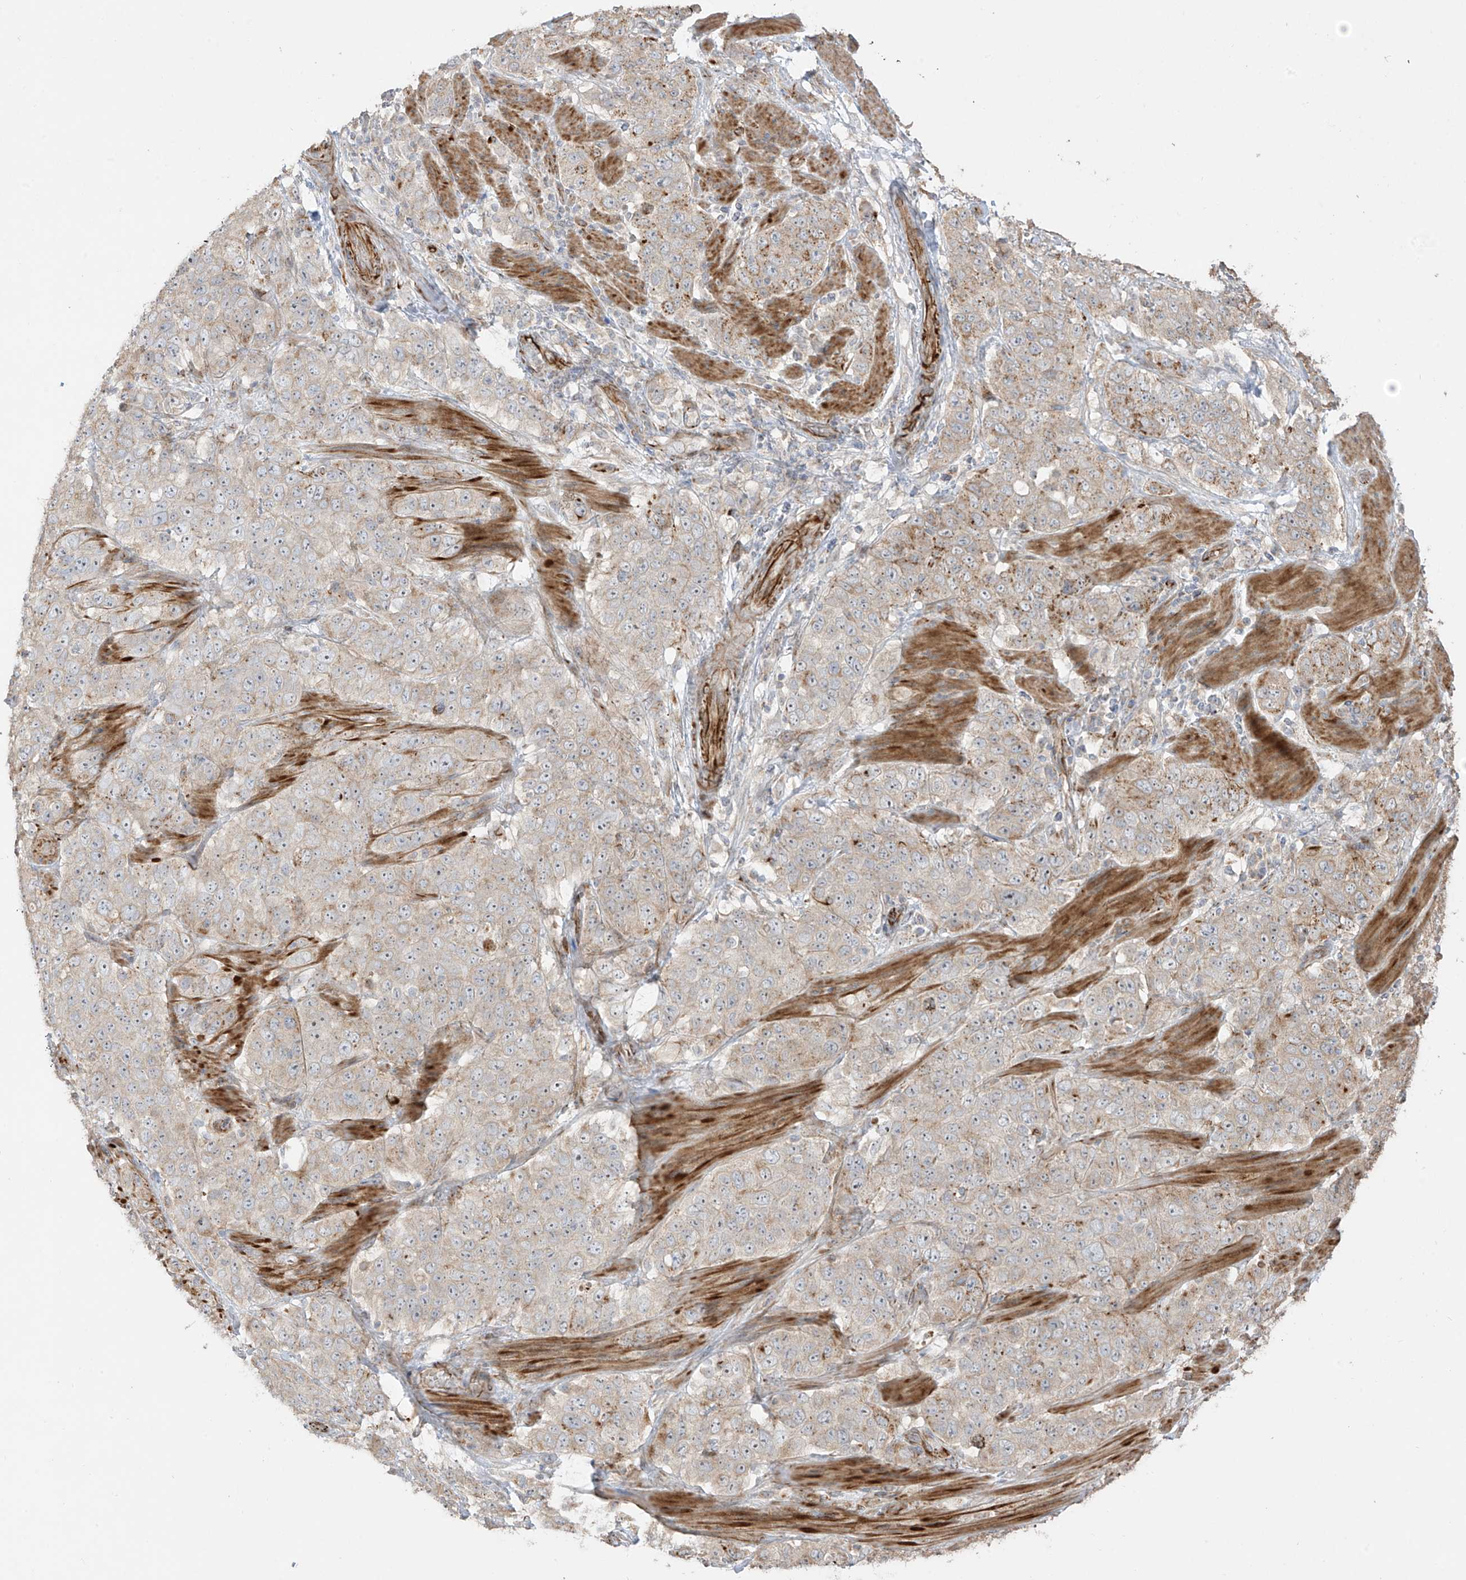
{"staining": {"intensity": "weak", "quantity": "25%-75%", "location": "cytoplasmic/membranous"}, "tissue": "stomach cancer", "cell_type": "Tumor cells", "image_type": "cancer", "snomed": [{"axis": "morphology", "description": "Adenocarcinoma, NOS"}, {"axis": "topography", "description": "Stomach"}], "caption": "Brown immunohistochemical staining in stomach cancer (adenocarcinoma) shows weak cytoplasmic/membranous staining in approximately 25%-75% of tumor cells.", "gene": "DCDC2", "patient": {"sex": "male", "age": 48}}